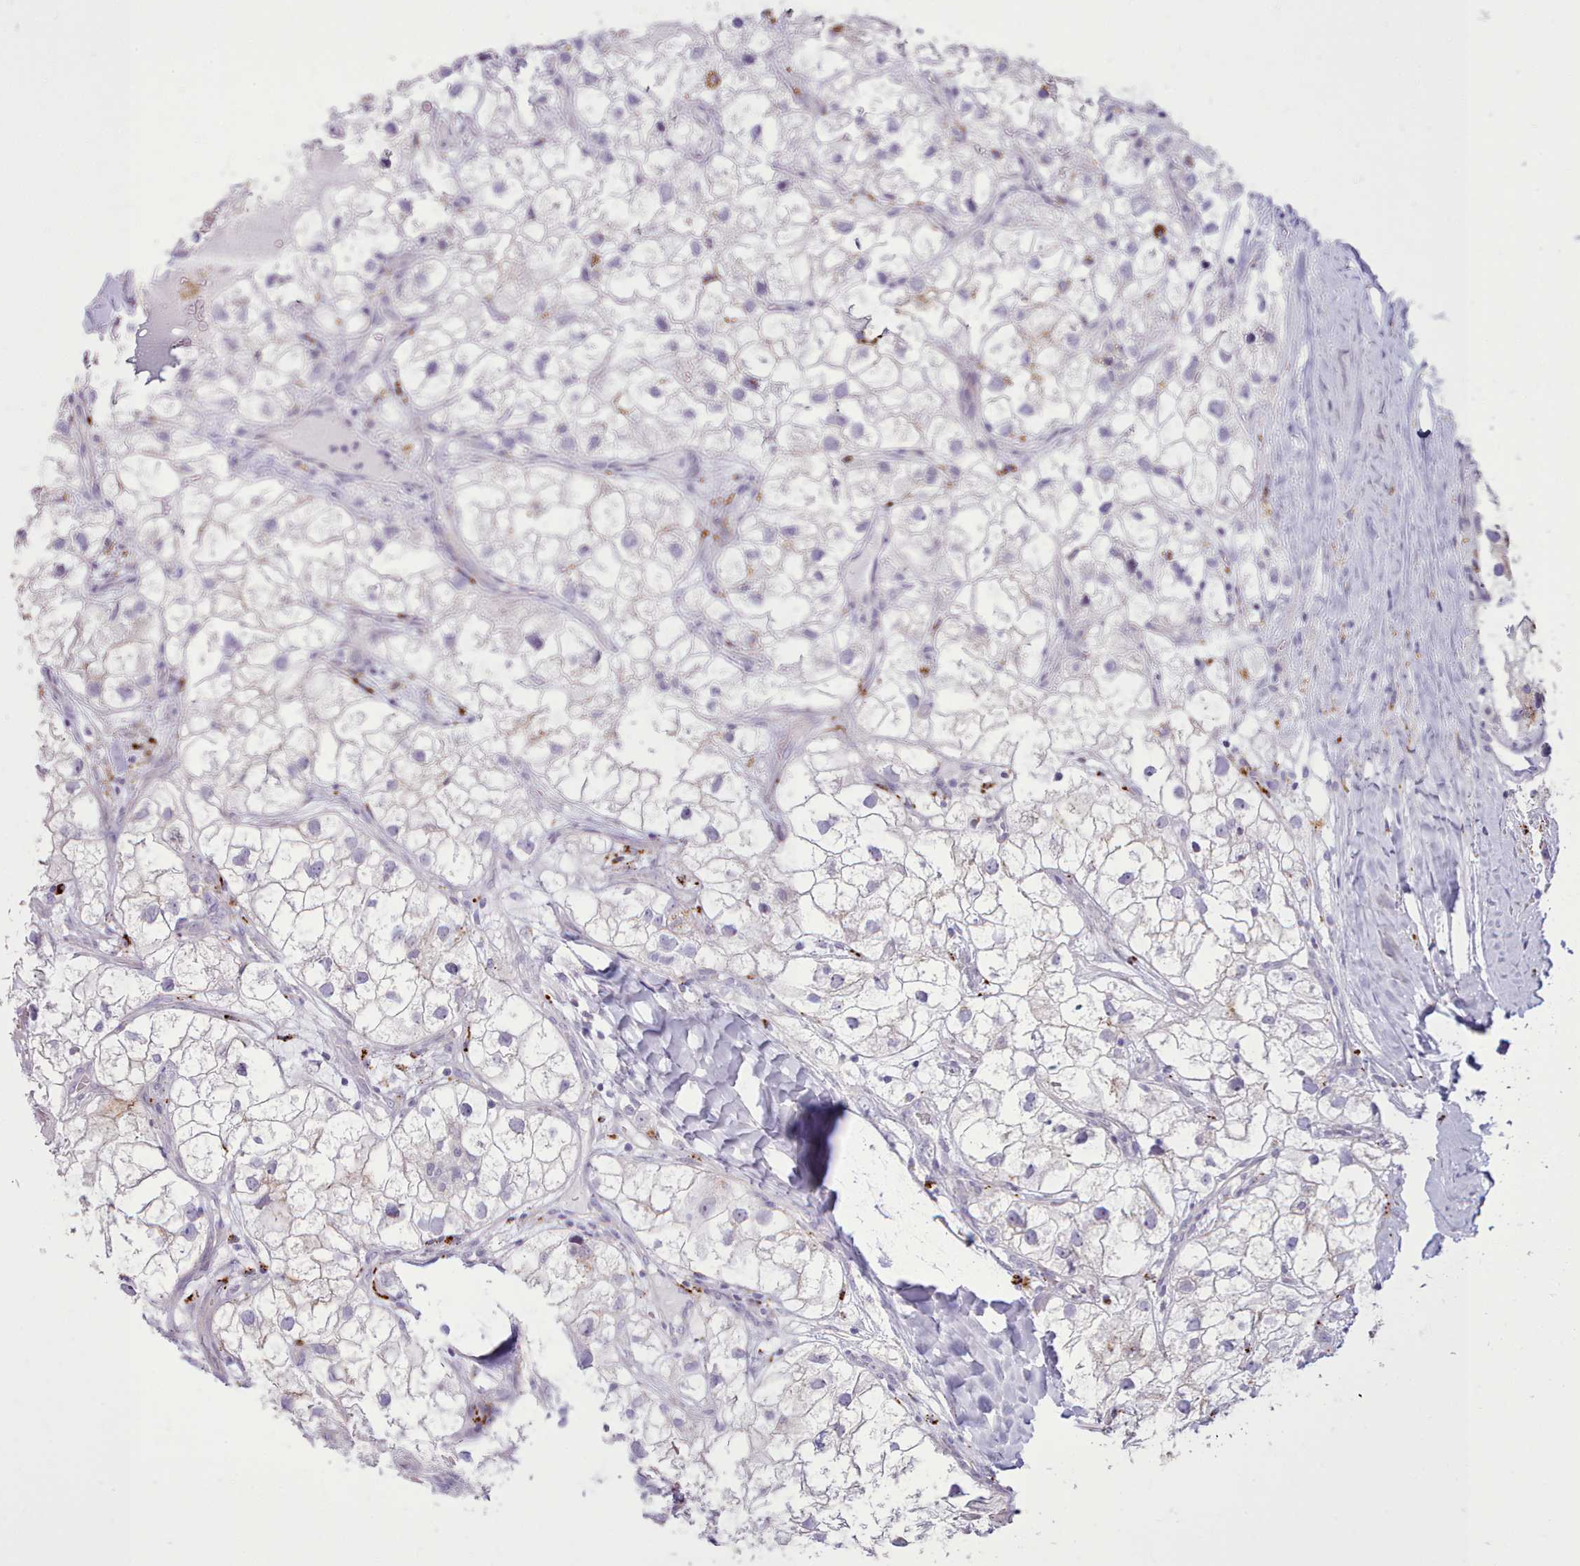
{"staining": {"intensity": "negative", "quantity": "none", "location": "none"}, "tissue": "renal cancer", "cell_type": "Tumor cells", "image_type": "cancer", "snomed": [{"axis": "morphology", "description": "Adenocarcinoma, NOS"}, {"axis": "topography", "description": "Kidney"}], "caption": "A high-resolution micrograph shows IHC staining of adenocarcinoma (renal), which exhibits no significant expression in tumor cells.", "gene": "SRD5A1", "patient": {"sex": "male", "age": 59}}